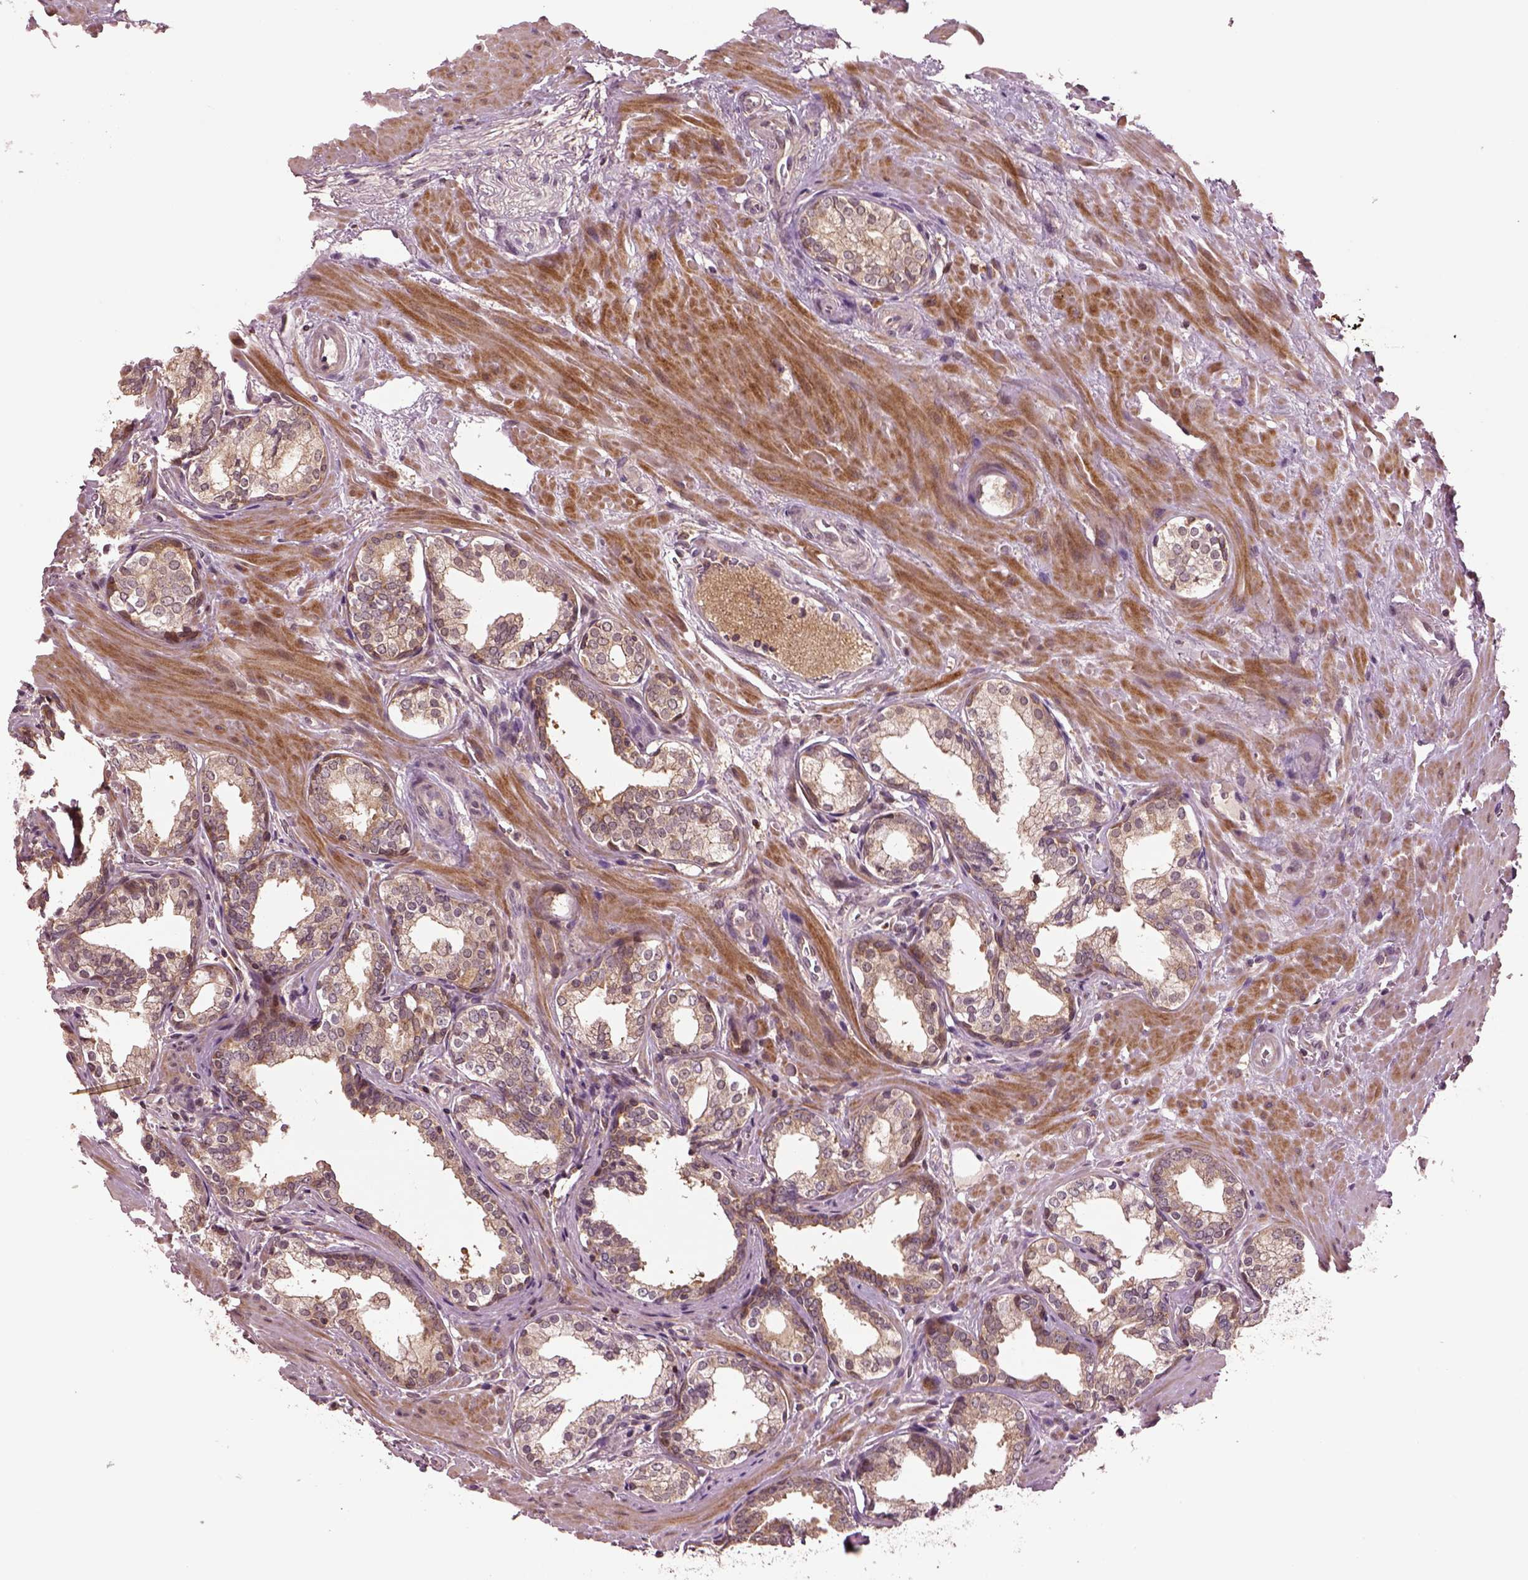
{"staining": {"intensity": "weak", "quantity": ">75%", "location": "cytoplasmic/membranous"}, "tissue": "prostate cancer", "cell_type": "Tumor cells", "image_type": "cancer", "snomed": [{"axis": "morphology", "description": "Adenocarcinoma, NOS"}, {"axis": "topography", "description": "Prostate"}], "caption": "Immunohistochemistry (DAB) staining of prostate cancer reveals weak cytoplasmic/membranous protein staining in approximately >75% of tumor cells.", "gene": "MTHFS", "patient": {"sex": "male", "age": 66}}